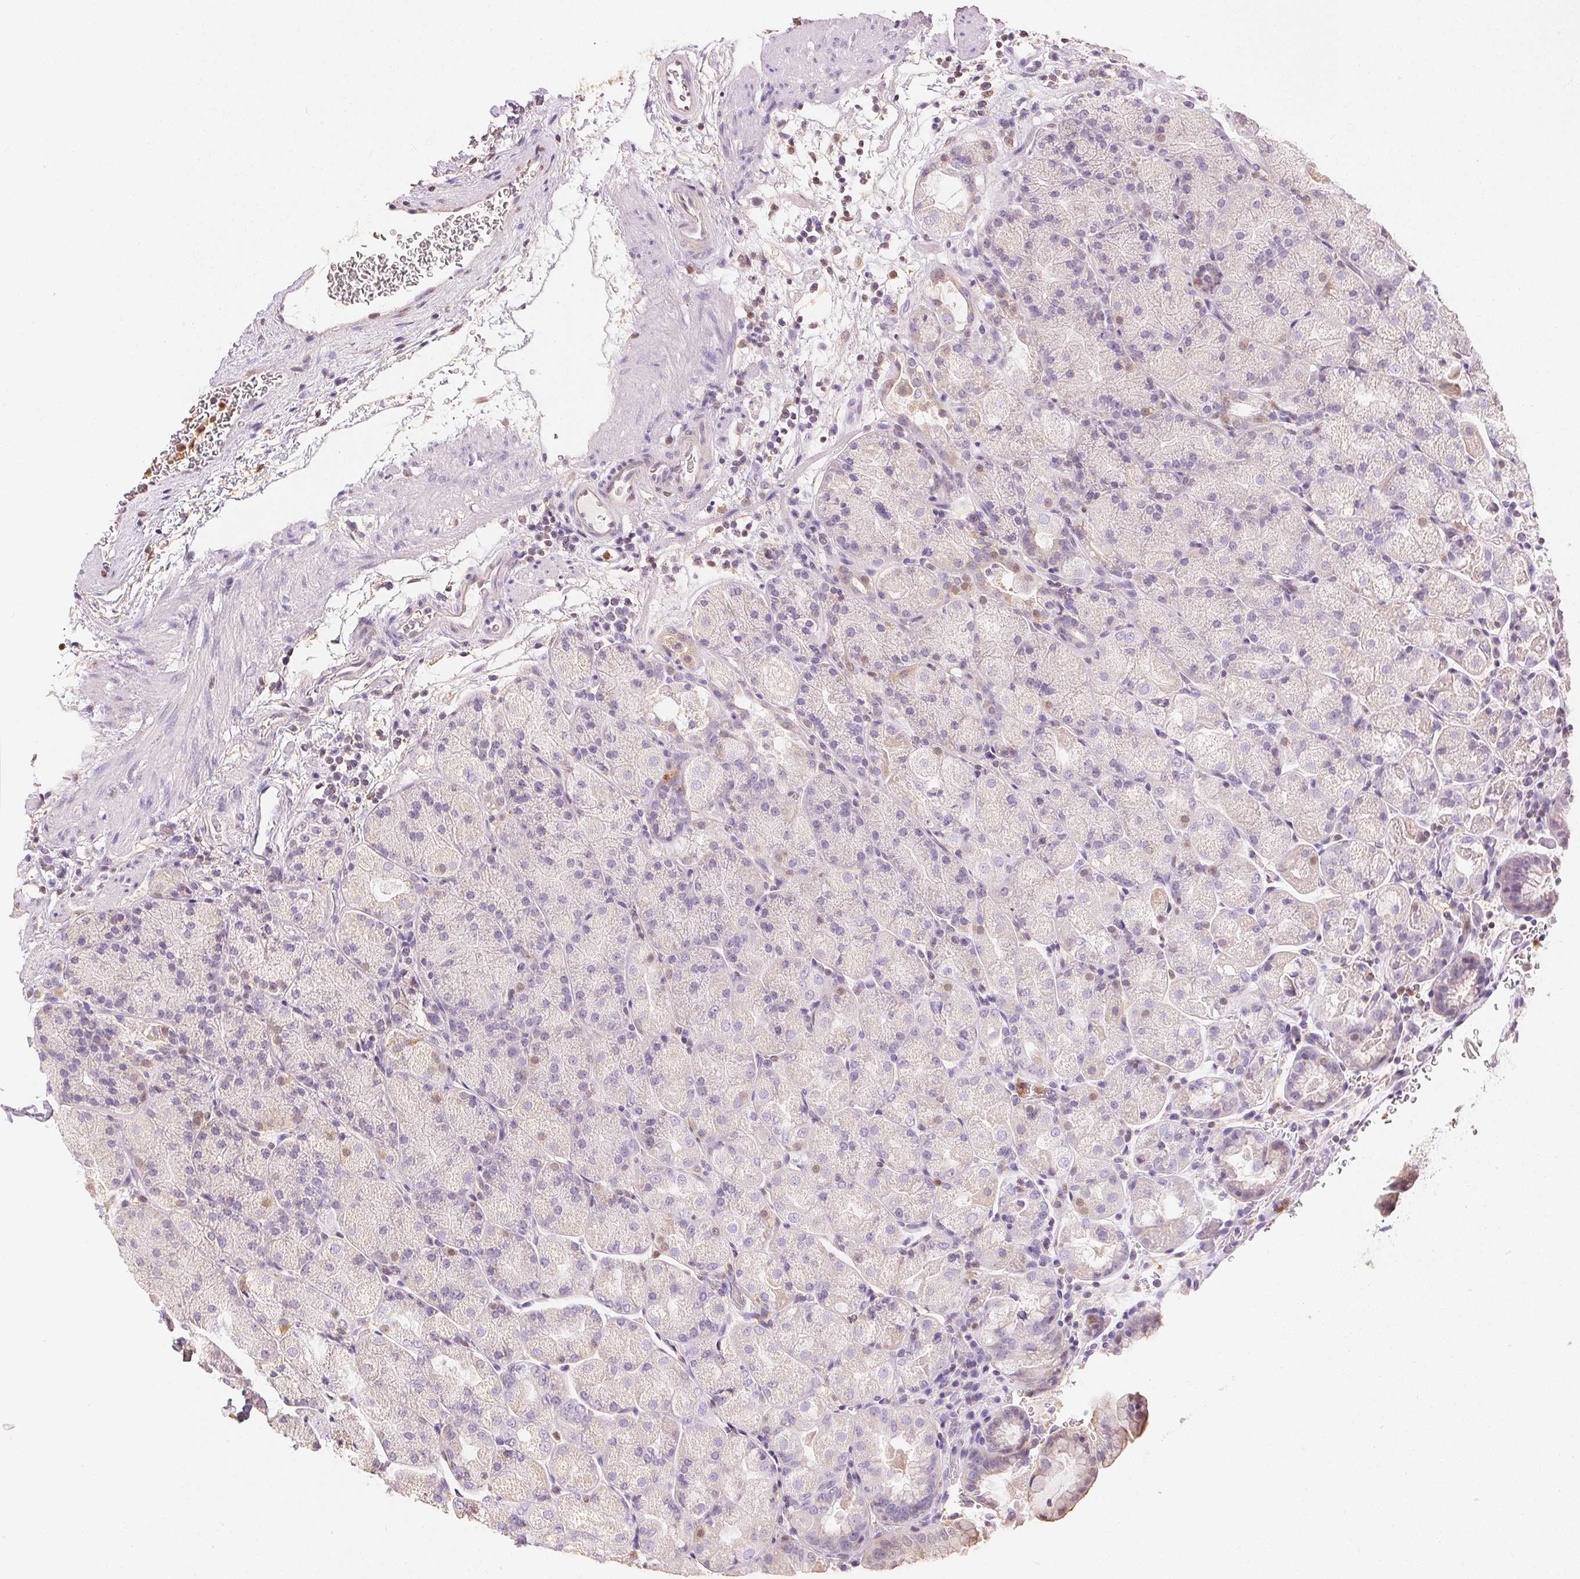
{"staining": {"intensity": "weak", "quantity": "<25%", "location": "cytoplasmic/membranous"}, "tissue": "stomach", "cell_type": "Glandular cells", "image_type": "normal", "snomed": [{"axis": "morphology", "description": "Normal tissue, NOS"}, {"axis": "topography", "description": "Stomach, upper"}, {"axis": "topography", "description": "Stomach"}, {"axis": "topography", "description": "Stomach, lower"}], "caption": "DAB immunohistochemical staining of normal stomach exhibits no significant staining in glandular cells. Nuclei are stained in blue.", "gene": "S100A3", "patient": {"sex": "male", "age": 62}}